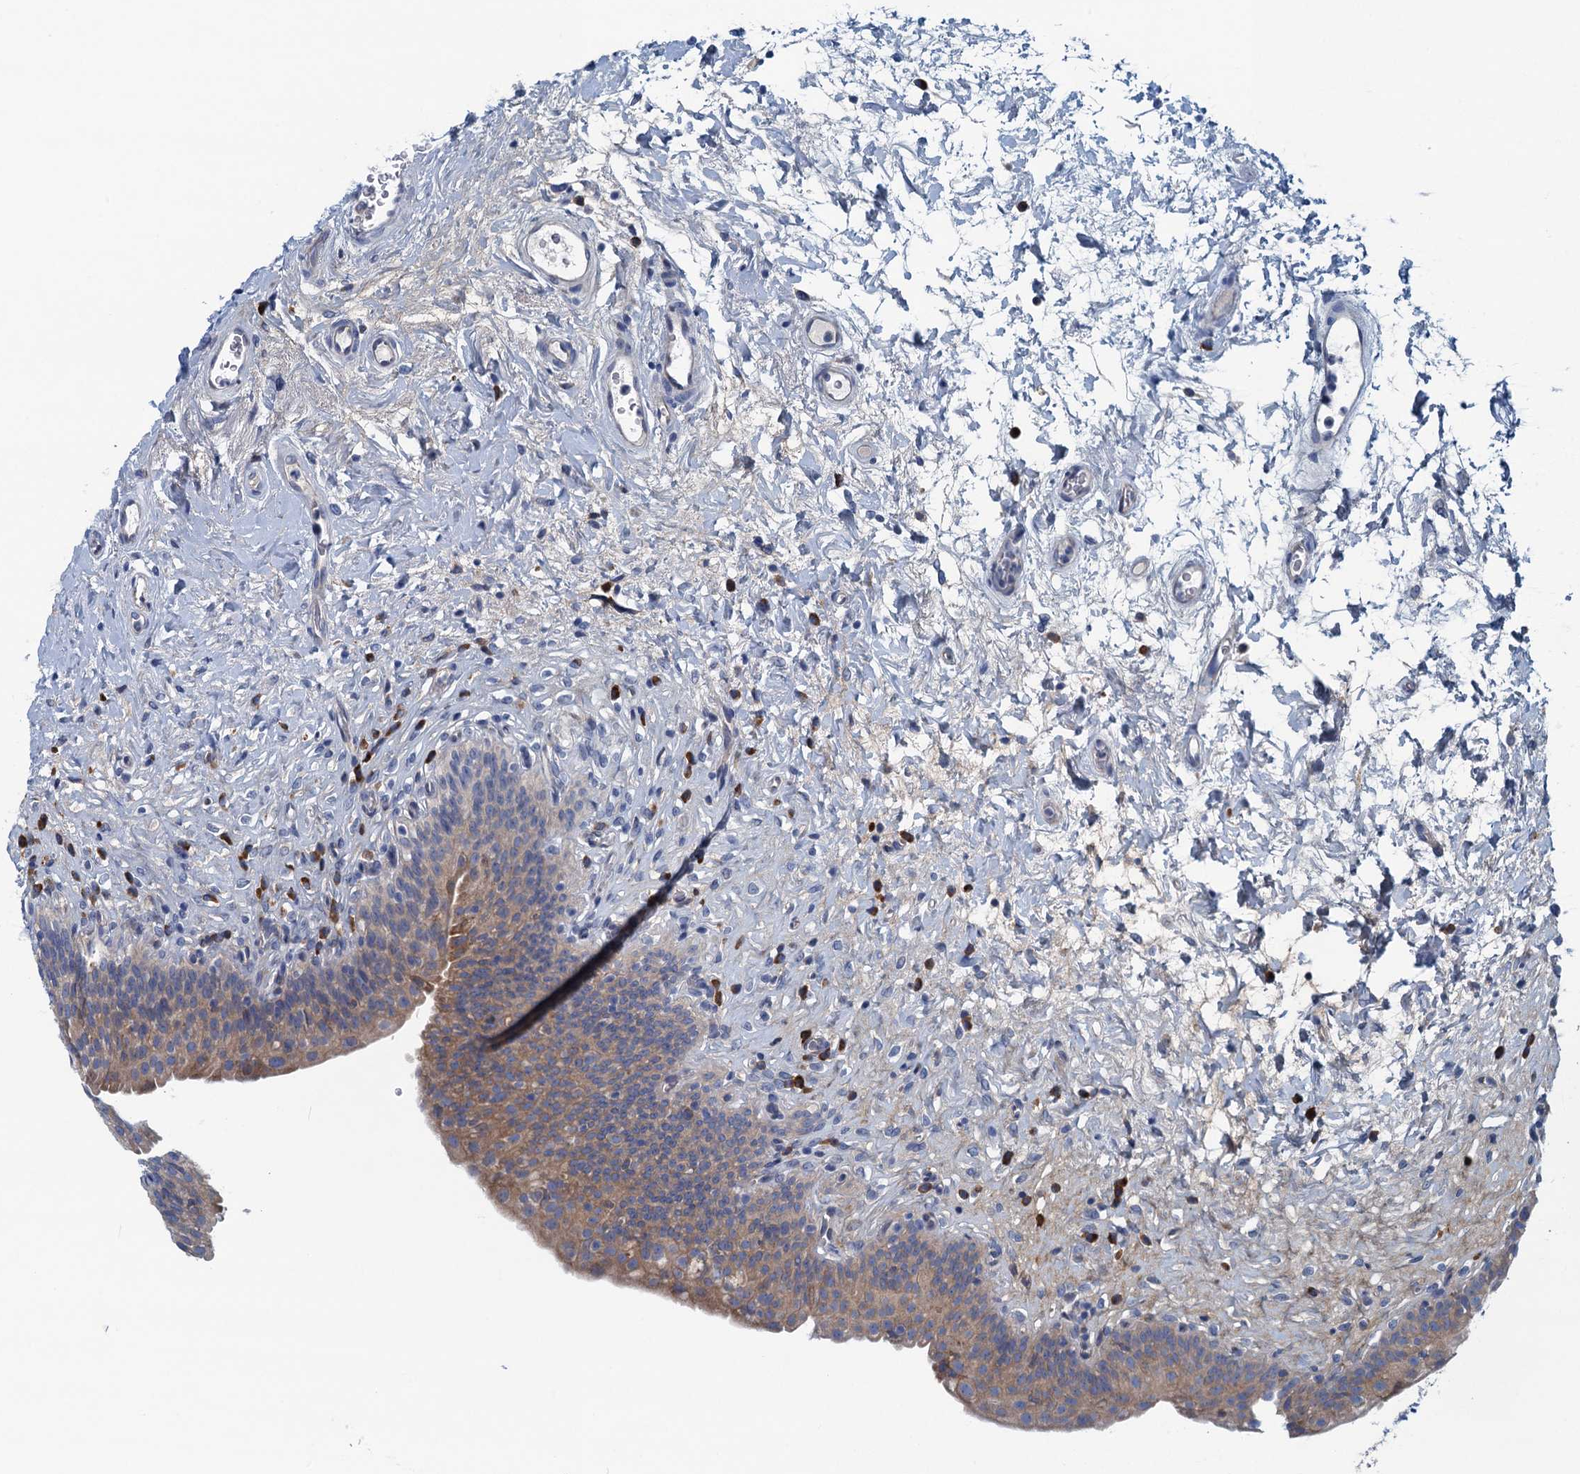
{"staining": {"intensity": "weak", "quantity": "25%-75%", "location": "cytoplasmic/membranous"}, "tissue": "urinary bladder", "cell_type": "Urothelial cells", "image_type": "normal", "snomed": [{"axis": "morphology", "description": "Normal tissue, NOS"}, {"axis": "topography", "description": "Urinary bladder"}], "caption": "This image demonstrates unremarkable urinary bladder stained with IHC to label a protein in brown. The cytoplasmic/membranous of urothelial cells show weak positivity for the protein. Nuclei are counter-stained blue.", "gene": "MYDGF", "patient": {"sex": "male", "age": 83}}